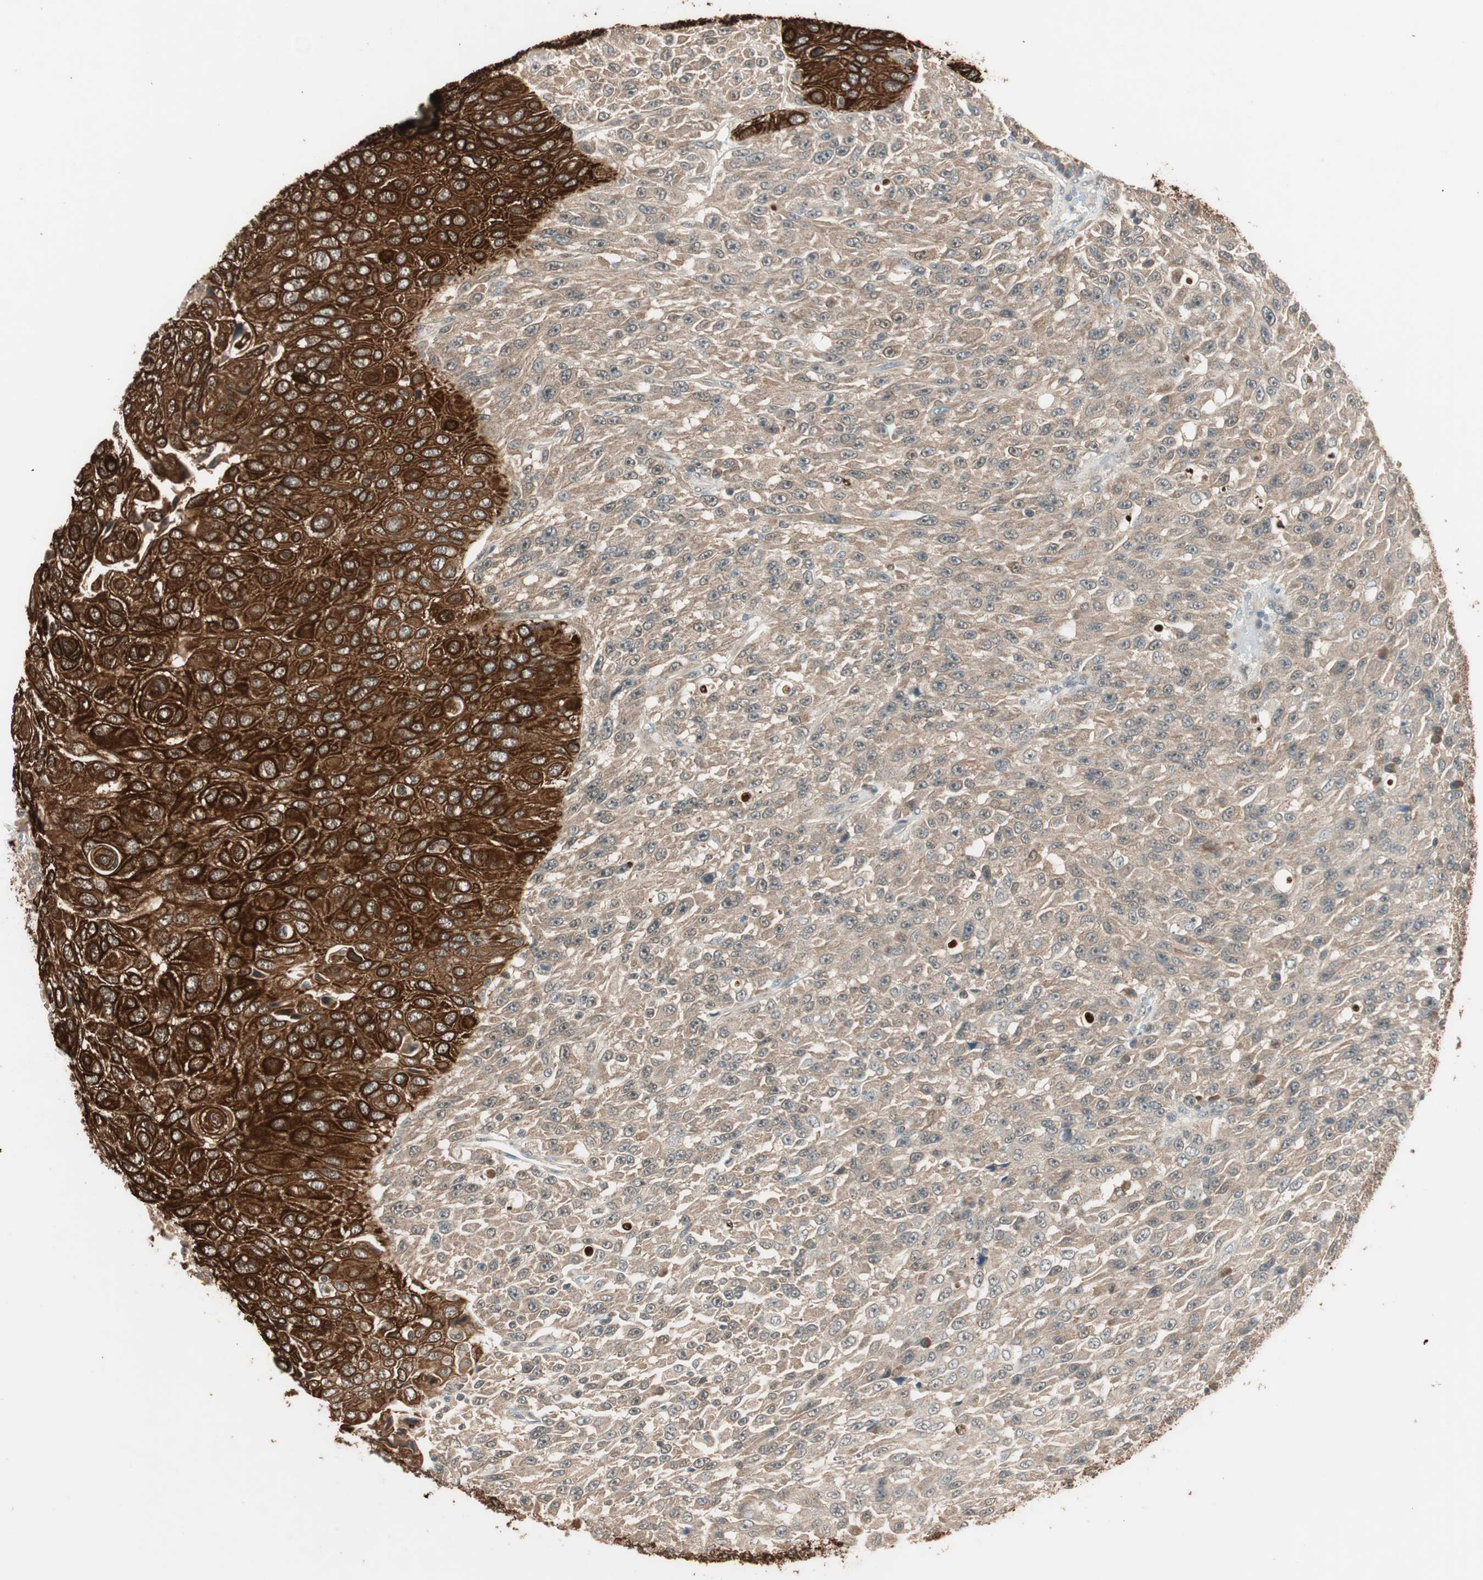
{"staining": {"intensity": "strong", "quantity": "<25%", "location": "cytoplasmic/membranous"}, "tissue": "urothelial cancer", "cell_type": "Tumor cells", "image_type": "cancer", "snomed": [{"axis": "morphology", "description": "Urothelial carcinoma, High grade"}, {"axis": "topography", "description": "Urinary bladder"}], "caption": "This photomicrograph shows immunohistochemistry (IHC) staining of high-grade urothelial carcinoma, with medium strong cytoplasmic/membranous positivity in approximately <25% of tumor cells.", "gene": "TRIM21", "patient": {"sex": "male", "age": 66}}